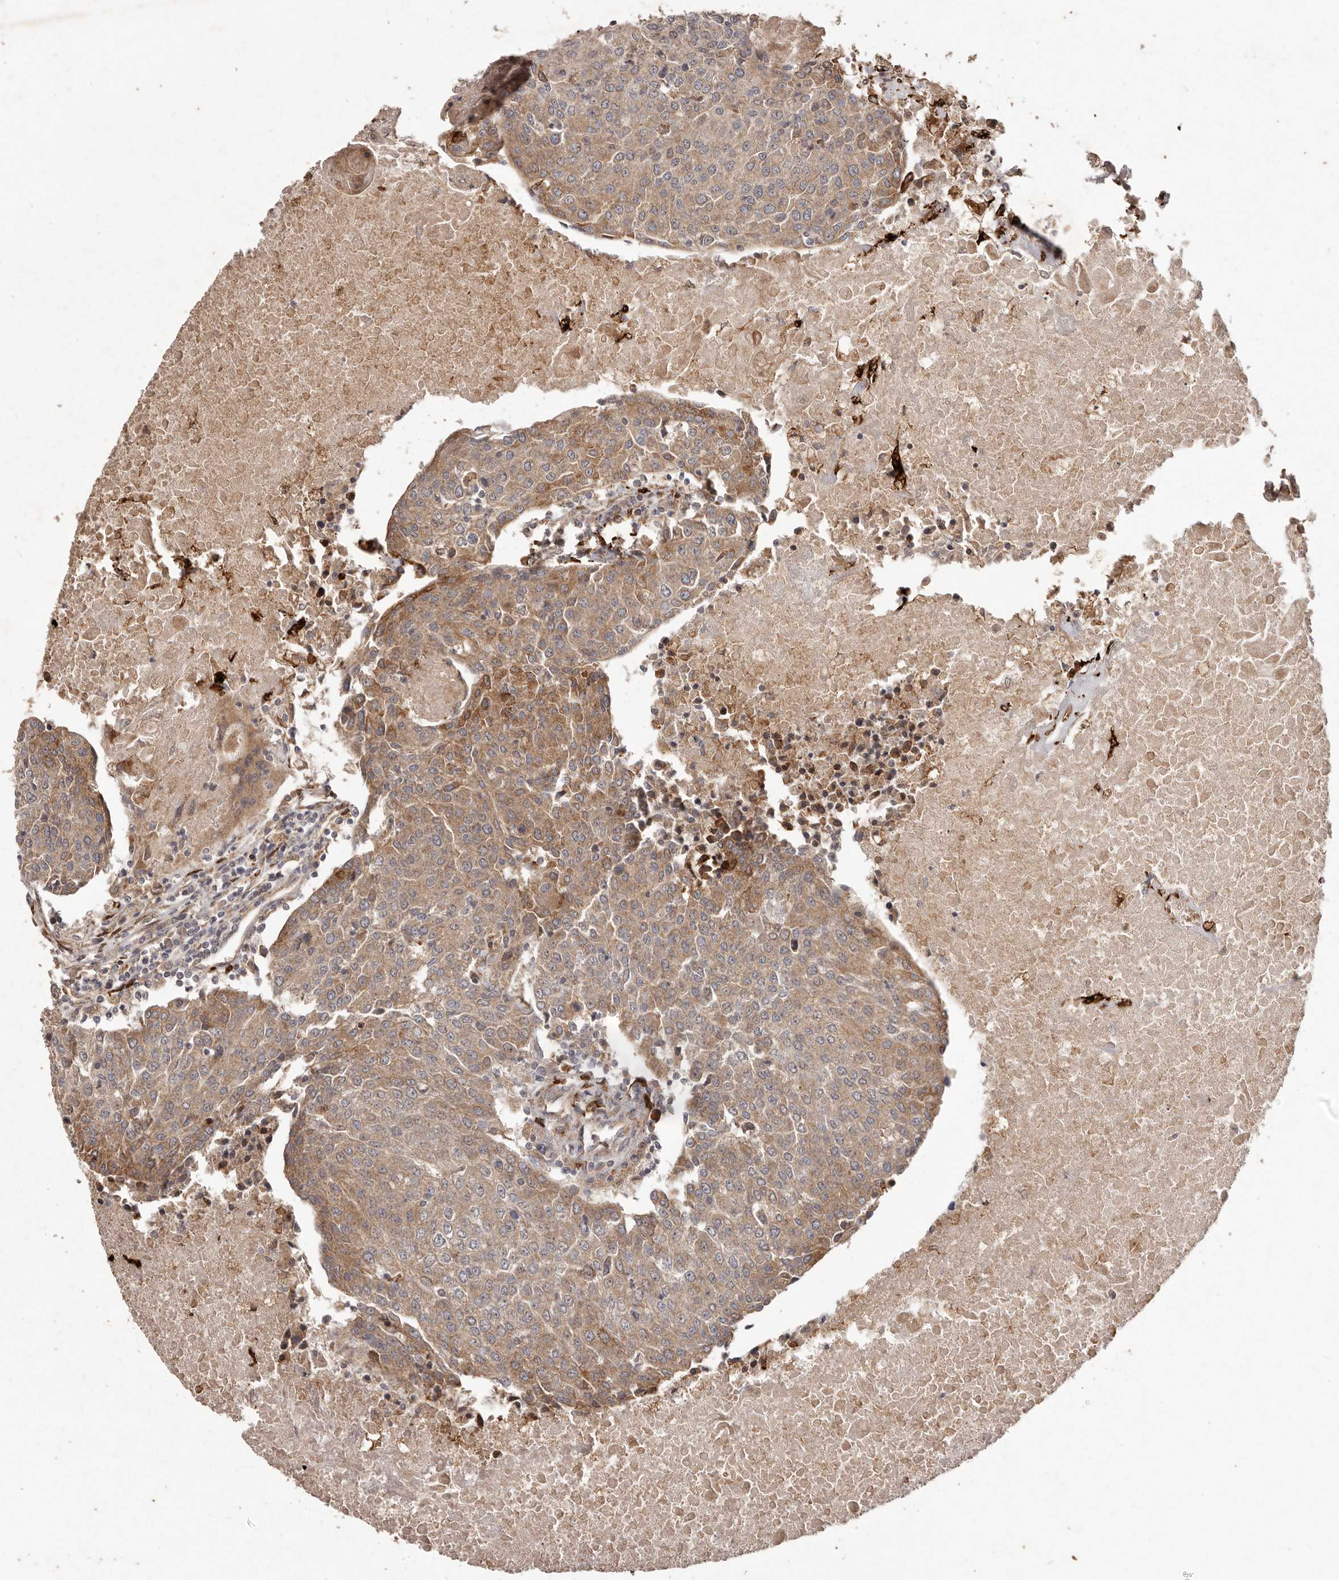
{"staining": {"intensity": "moderate", "quantity": ">75%", "location": "cytoplasmic/membranous"}, "tissue": "urothelial cancer", "cell_type": "Tumor cells", "image_type": "cancer", "snomed": [{"axis": "morphology", "description": "Urothelial carcinoma, High grade"}, {"axis": "topography", "description": "Urinary bladder"}], "caption": "Protein positivity by immunohistochemistry reveals moderate cytoplasmic/membranous expression in about >75% of tumor cells in urothelial cancer.", "gene": "PLOD2", "patient": {"sex": "female", "age": 85}}